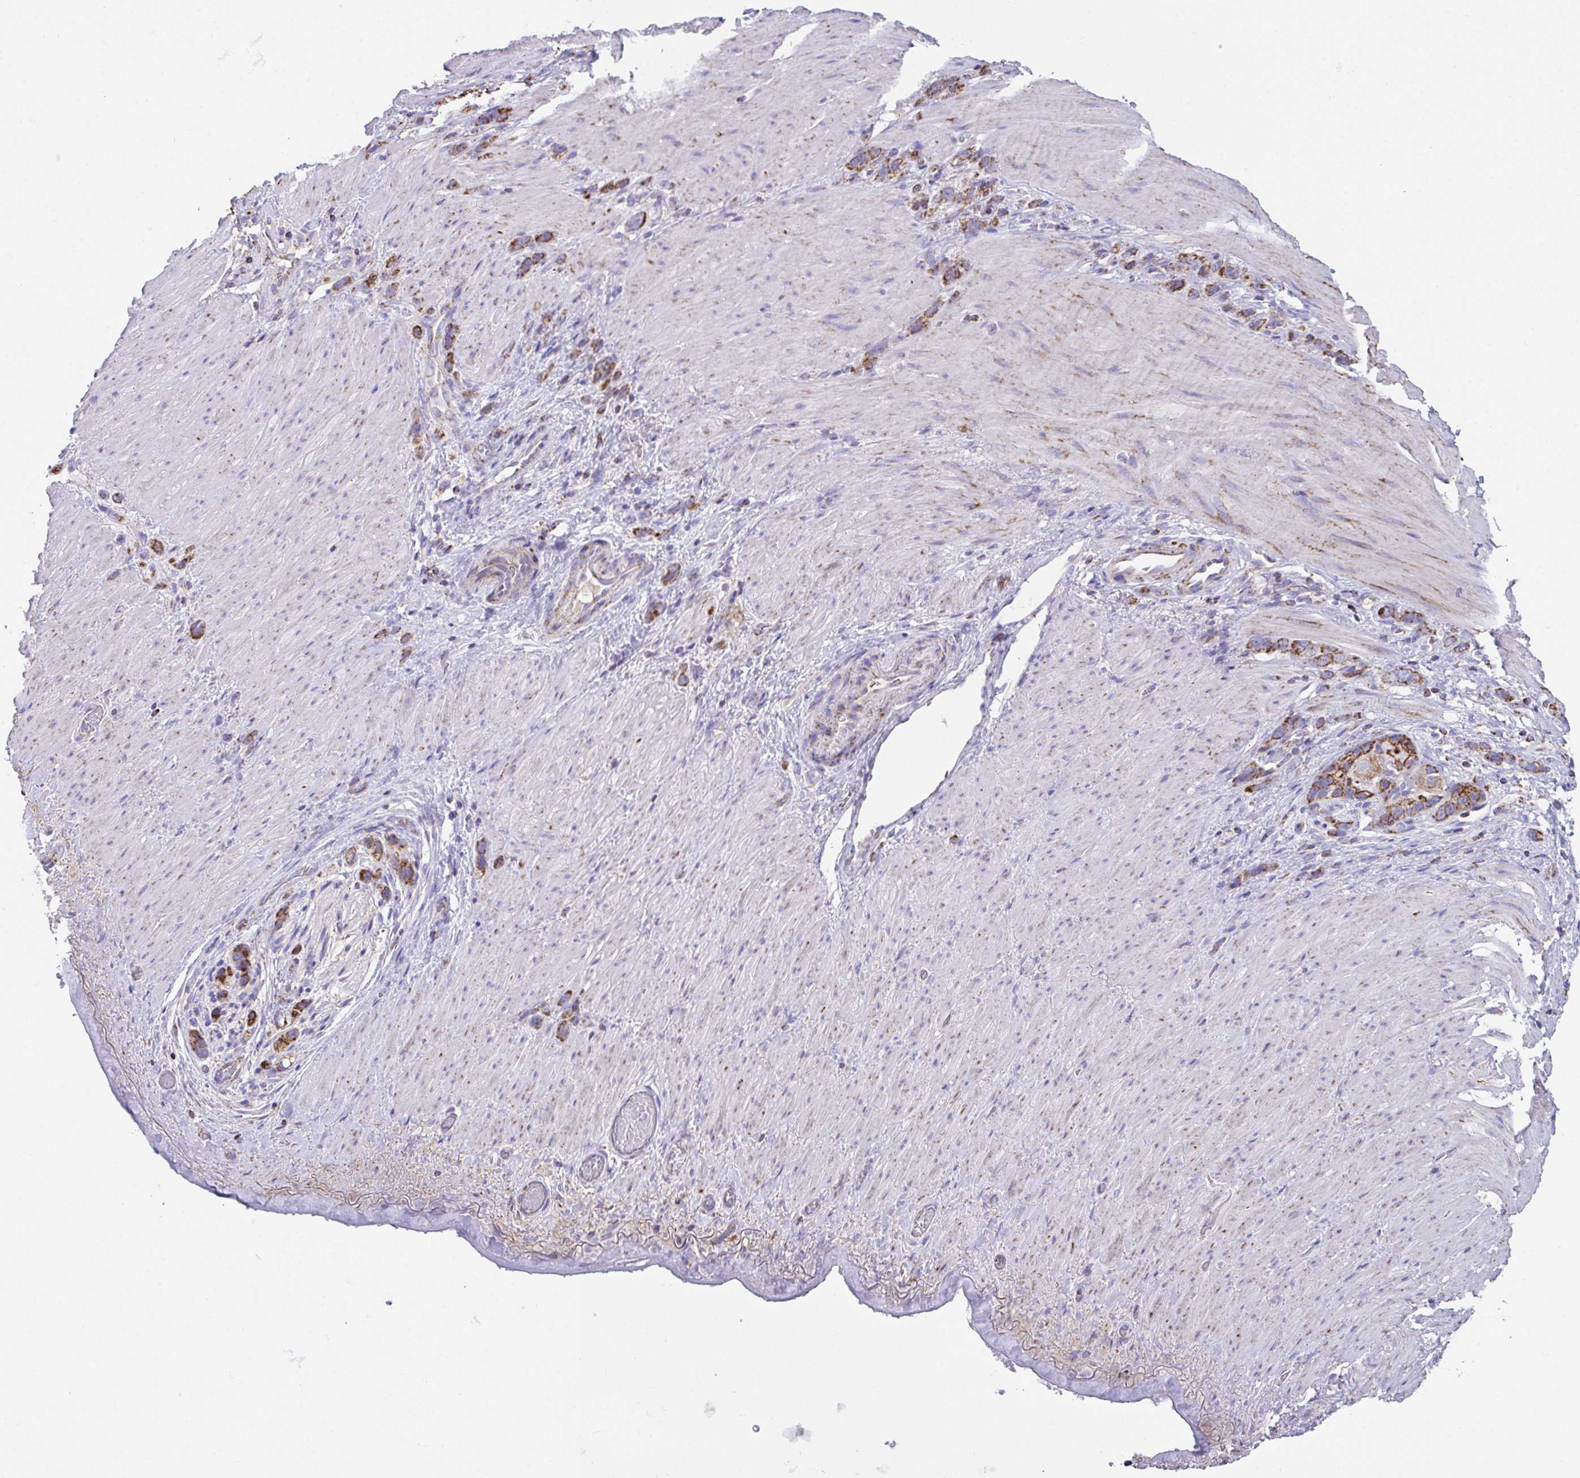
{"staining": {"intensity": "strong", "quantity": ">75%", "location": "cytoplasmic/membranous"}, "tissue": "stomach cancer", "cell_type": "Tumor cells", "image_type": "cancer", "snomed": [{"axis": "morphology", "description": "Adenocarcinoma, NOS"}, {"axis": "topography", "description": "Stomach"}], "caption": "Immunohistochemistry photomicrograph of neoplastic tissue: adenocarcinoma (stomach) stained using immunohistochemistry reveals high levels of strong protein expression localized specifically in the cytoplasmic/membranous of tumor cells, appearing as a cytoplasmic/membranous brown color.", "gene": "PCMTD2", "patient": {"sex": "female", "age": 65}}